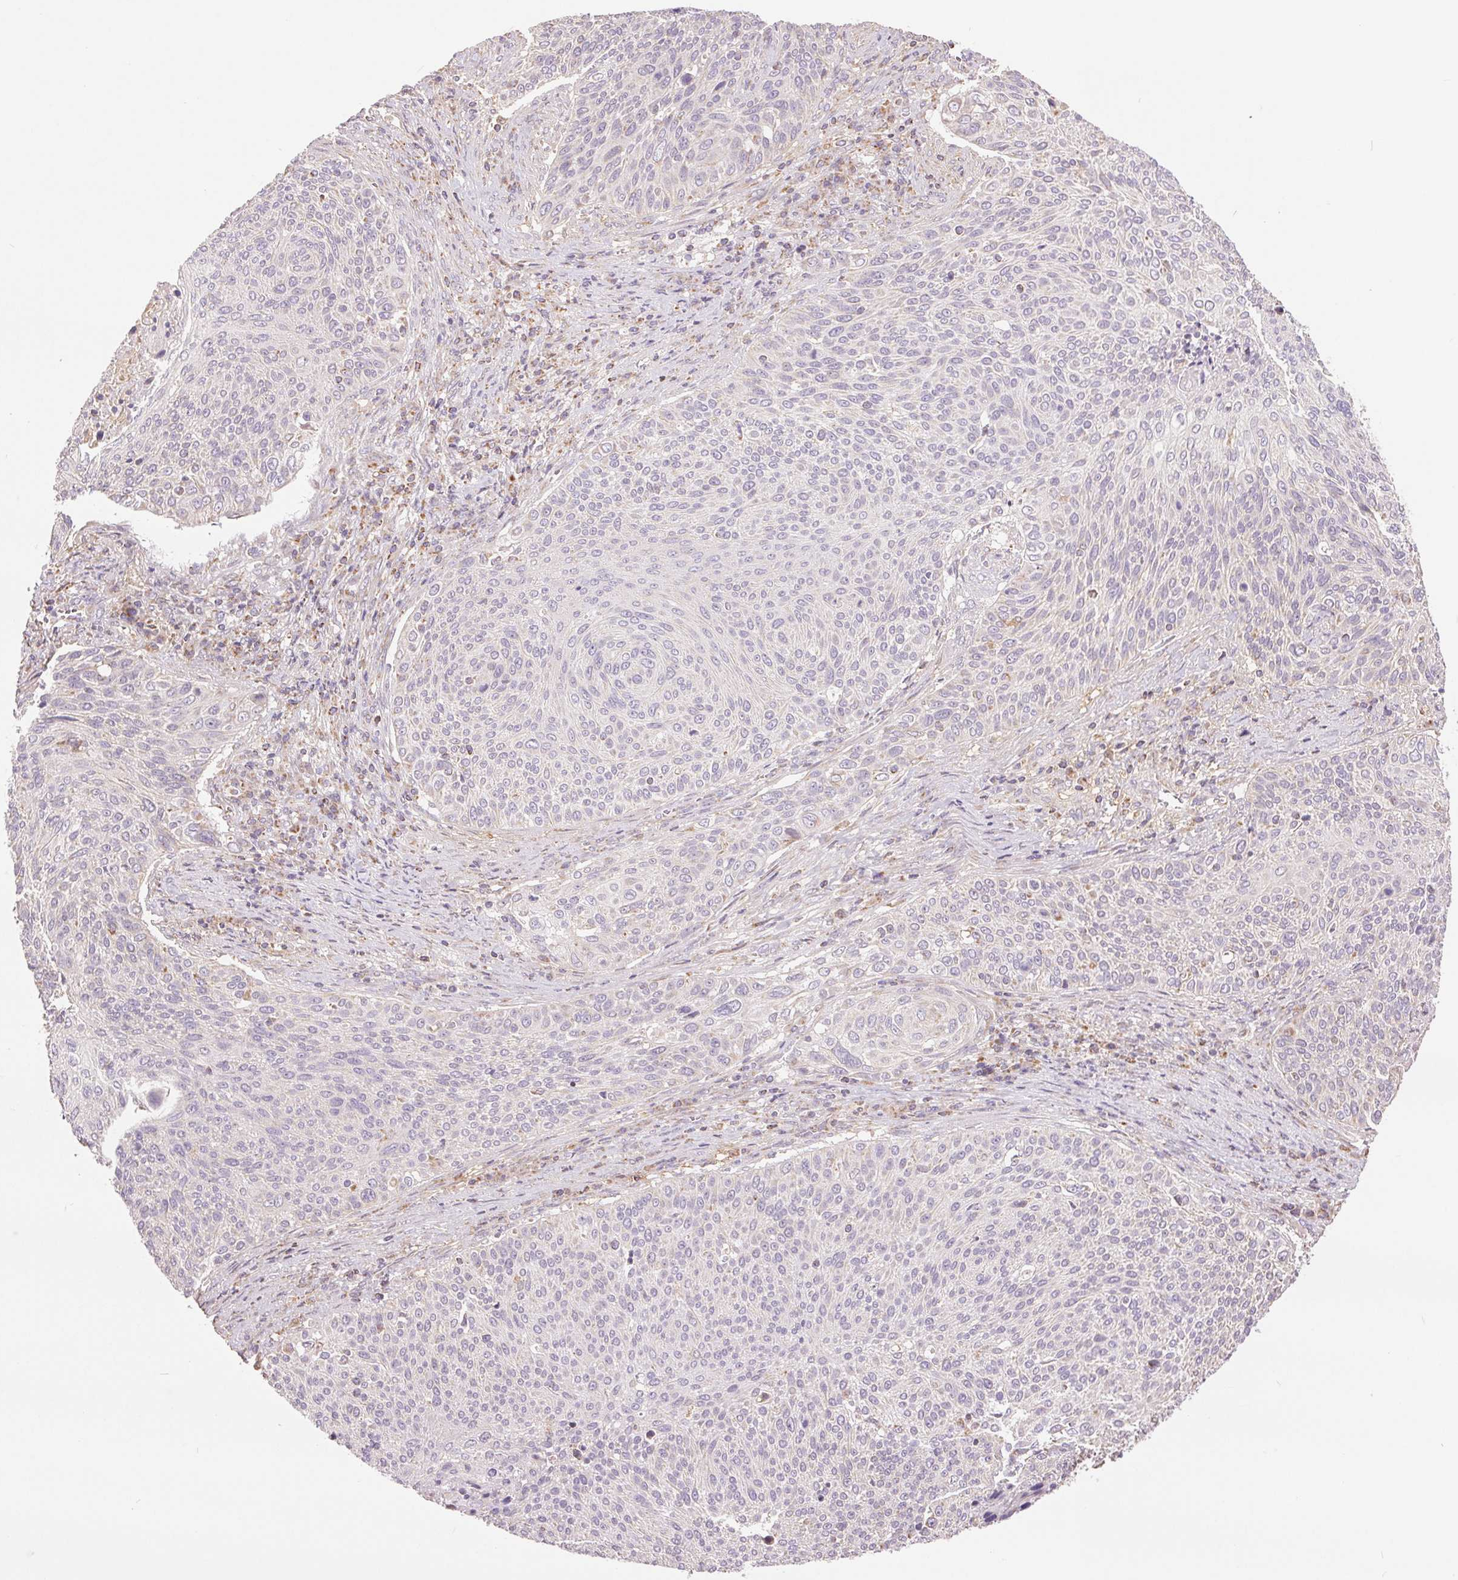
{"staining": {"intensity": "negative", "quantity": "none", "location": "none"}, "tissue": "cervical cancer", "cell_type": "Tumor cells", "image_type": "cancer", "snomed": [{"axis": "morphology", "description": "Squamous cell carcinoma, NOS"}, {"axis": "topography", "description": "Cervix"}], "caption": "Protein analysis of squamous cell carcinoma (cervical) shows no significant positivity in tumor cells.", "gene": "DGUOK", "patient": {"sex": "female", "age": 31}}